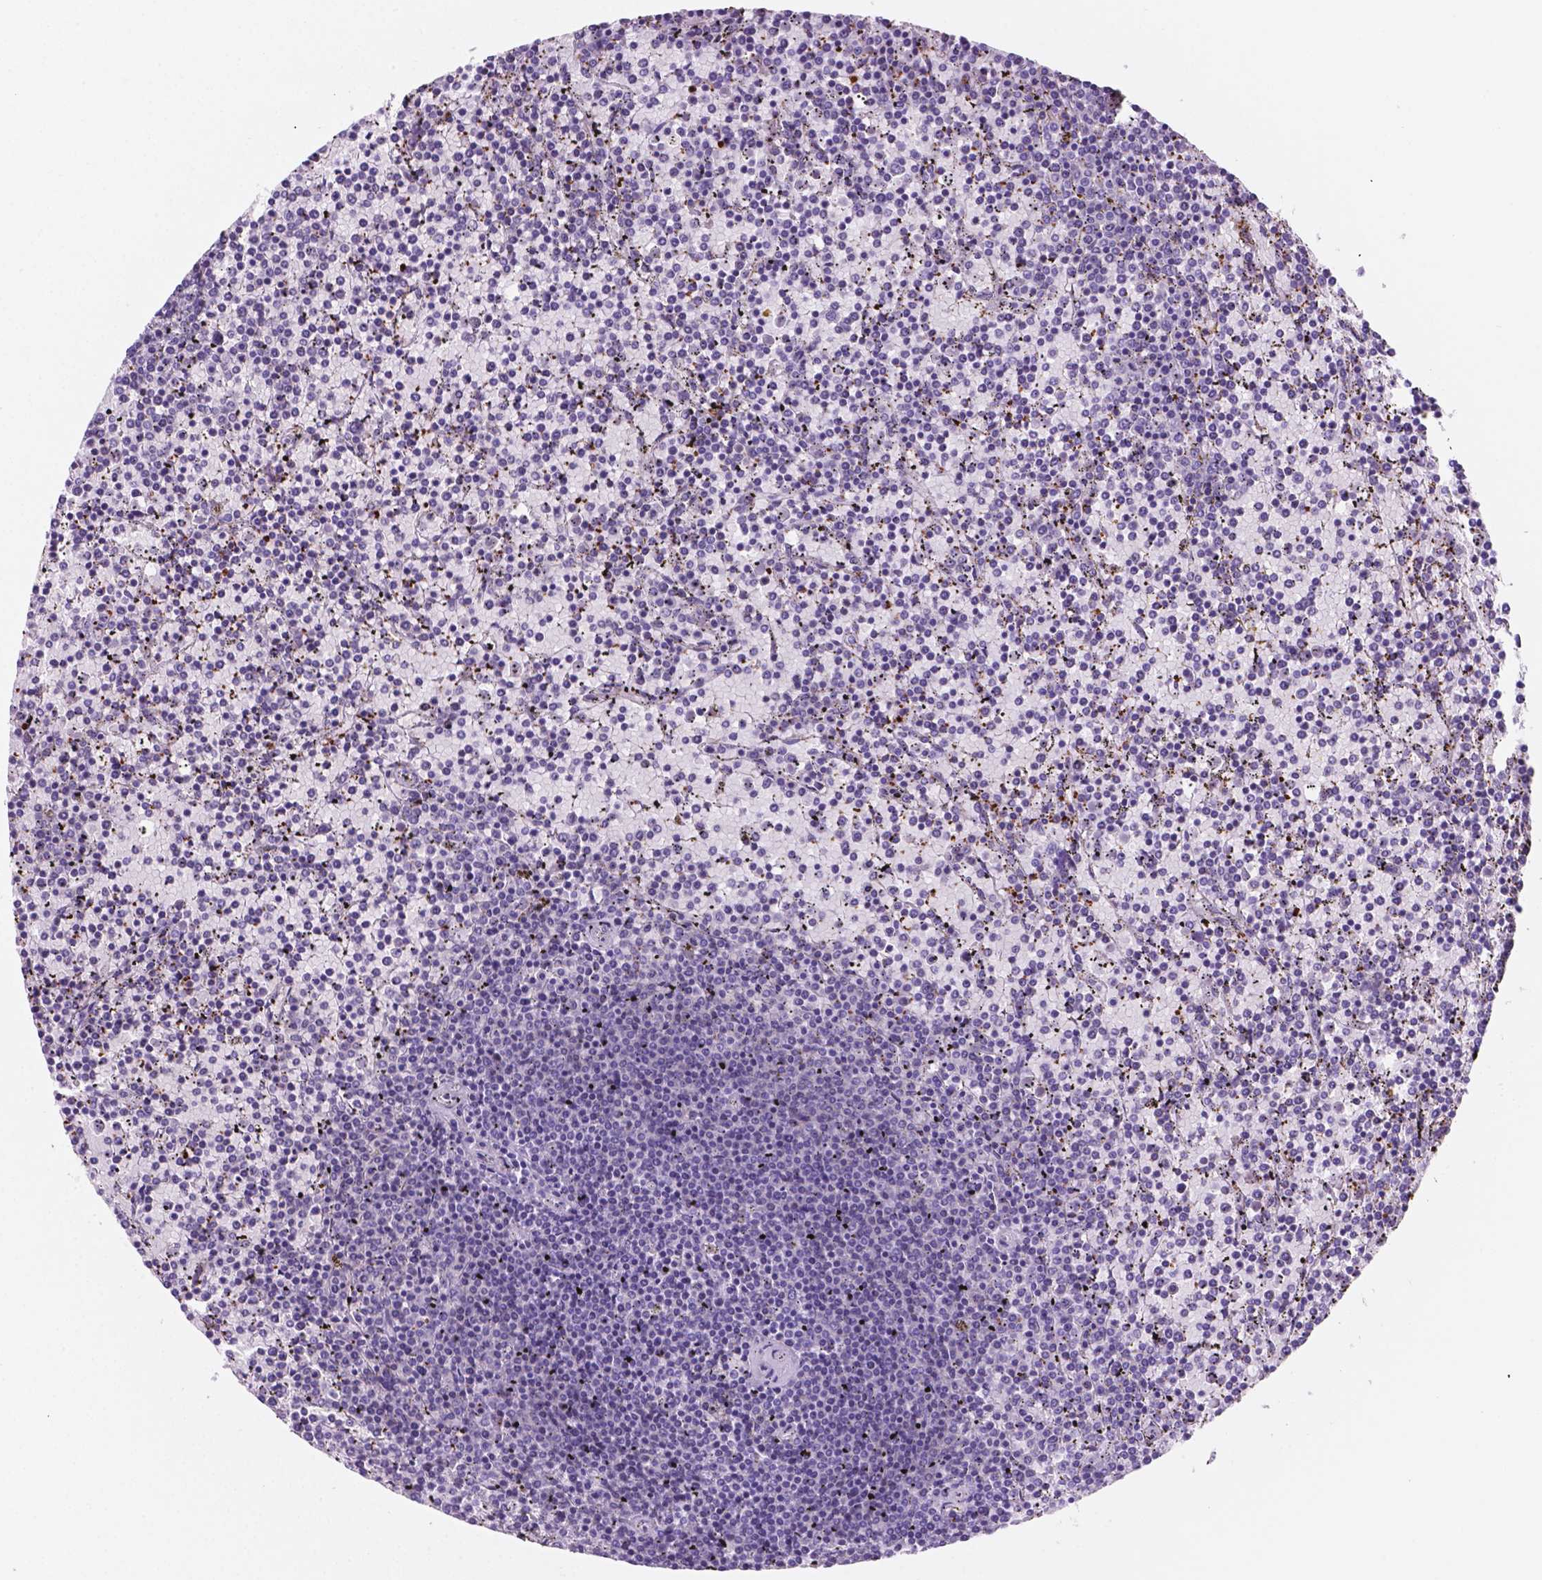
{"staining": {"intensity": "negative", "quantity": "none", "location": "none"}, "tissue": "lymphoma", "cell_type": "Tumor cells", "image_type": "cancer", "snomed": [{"axis": "morphology", "description": "Malignant lymphoma, non-Hodgkin's type, Low grade"}, {"axis": "topography", "description": "Spleen"}], "caption": "Immunohistochemical staining of lymphoma exhibits no significant staining in tumor cells.", "gene": "EBLN2", "patient": {"sex": "female", "age": 77}}